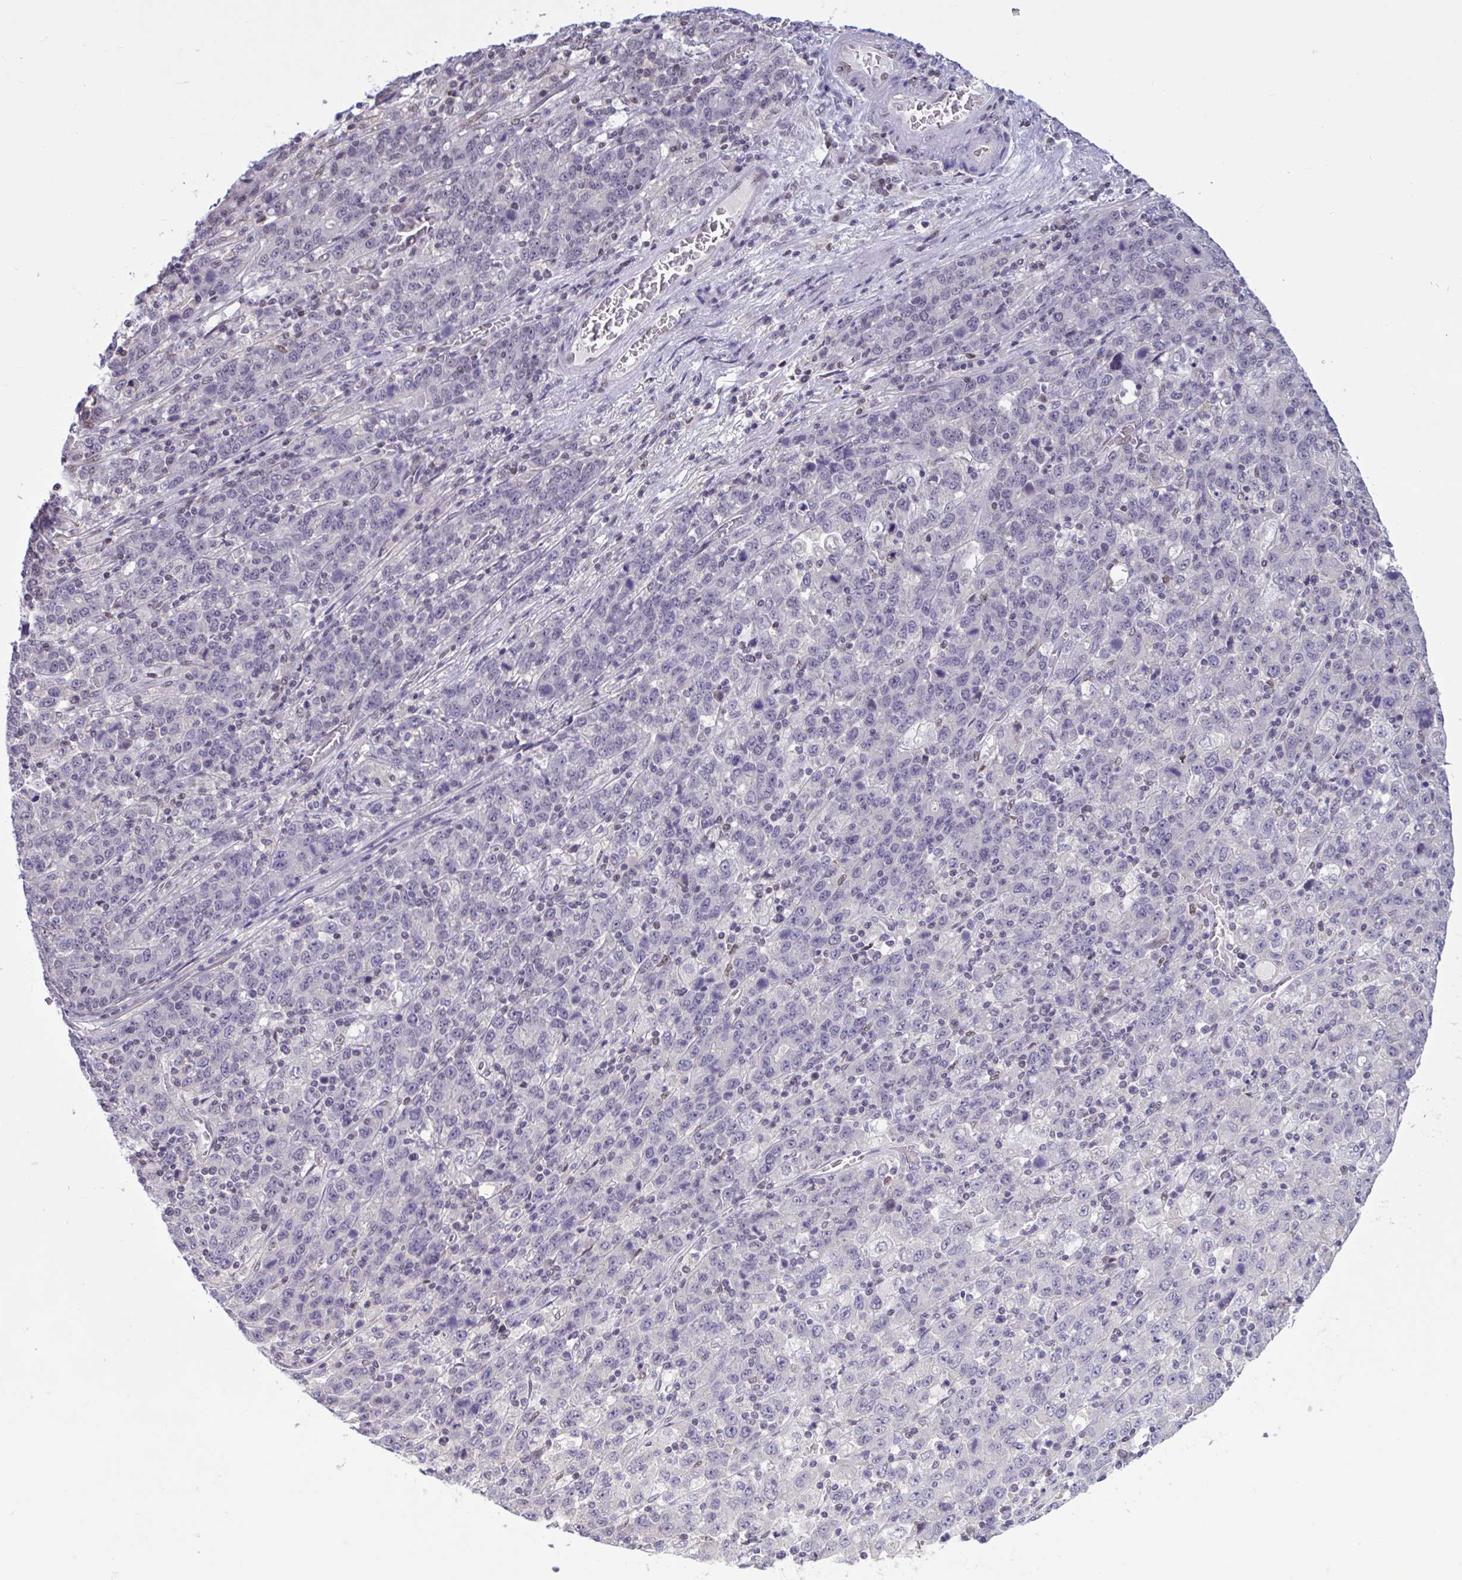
{"staining": {"intensity": "negative", "quantity": "none", "location": "none"}, "tissue": "stomach cancer", "cell_type": "Tumor cells", "image_type": "cancer", "snomed": [{"axis": "morphology", "description": "Adenocarcinoma, NOS"}, {"axis": "topography", "description": "Stomach, upper"}], "caption": "There is no significant expression in tumor cells of adenocarcinoma (stomach). (DAB IHC, high magnification).", "gene": "RBL1", "patient": {"sex": "male", "age": 69}}